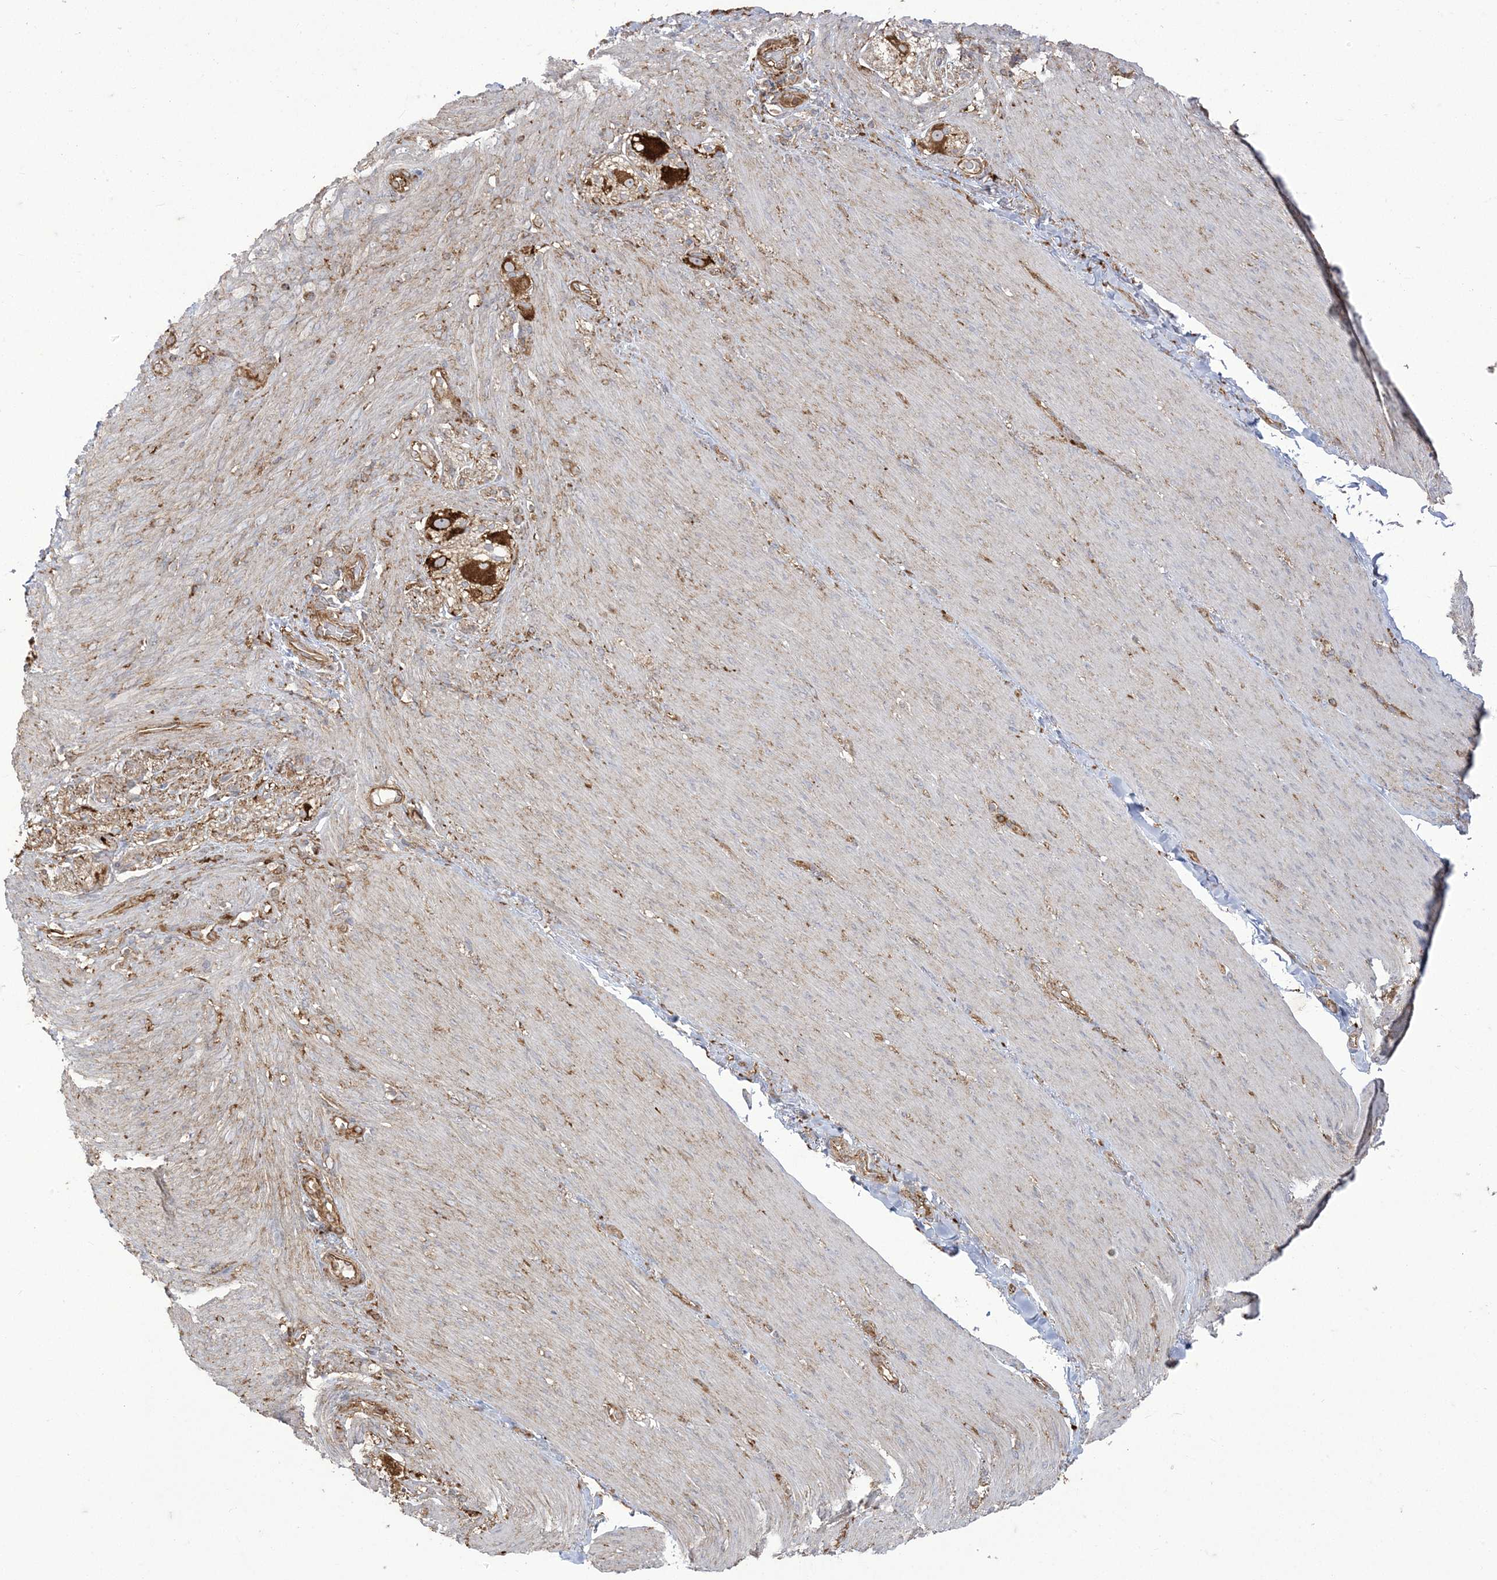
{"staining": {"intensity": "weak", "quantity": ">75%", "location": "cytoplasmic/membranous"}, "tissue": "adipose tissue", "cell_type": "Adipocytes", "image_type": "normal", "snomed": [{"axis": "morphology", "description": "Normal tissue, NOS"}, {"axis": "topography", "description": "Colon"}, {"axis": "topography", "description": "Peripheral nerve tissue"}], "caption": "Approximately >75% of adipocytes in normal adipose tissue display weak cytoplasmic/membranous protein staining as visualized by brown immunohistochemical staining.", "gene": "DERL3", "patient": {"sex": "female", "age": 61}}